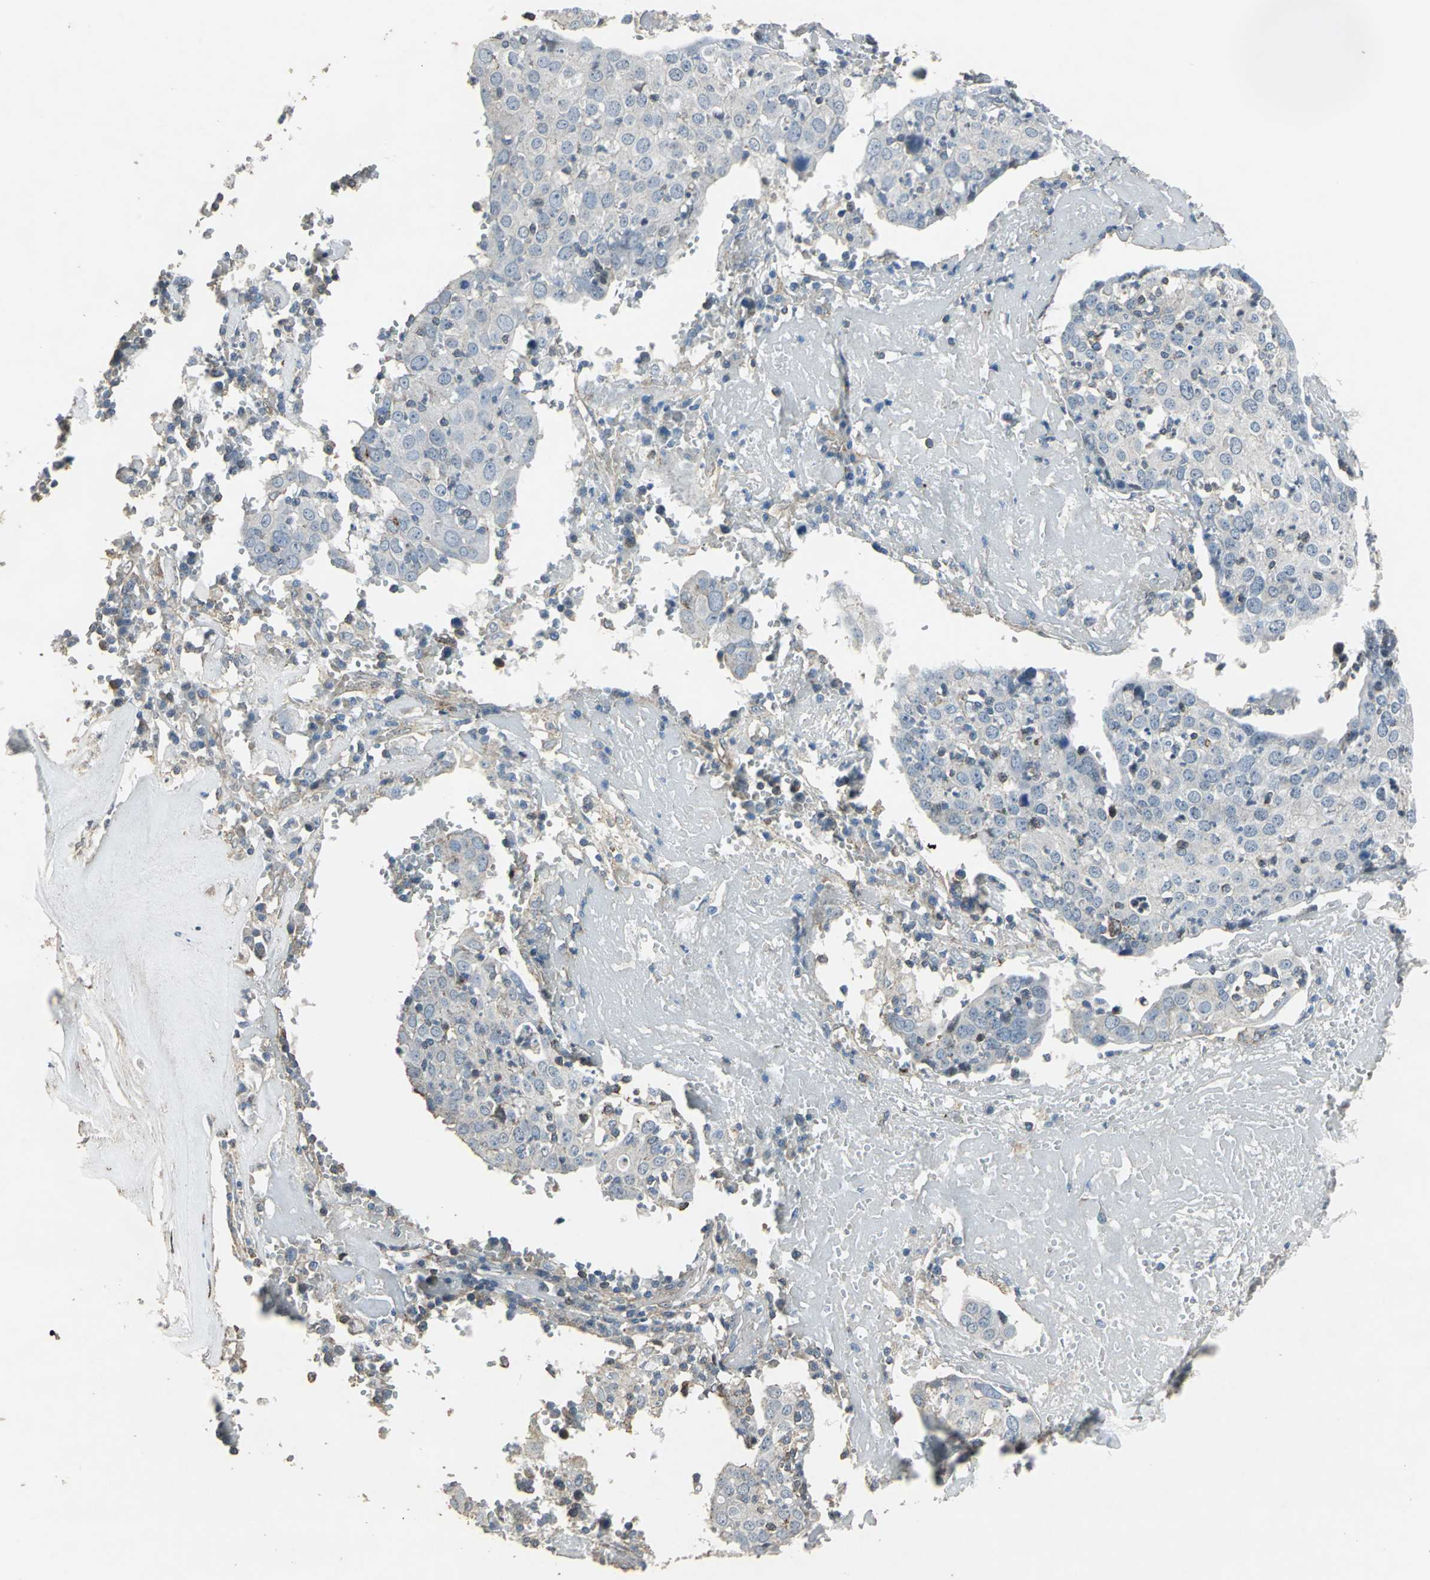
{"staining": {"intensity": "weak", "quantity": ">75%", "location": "cytoplasmic/membranous"}, "tissue": "head and neck cancer", "cell_type": "Tumor cells", "image_type": "cancer", "snomed": [{"axis": "morphology", "description": "Adenocarcinoma, NOS"}, {"axis": "topography", "description": "Salivary gland"}, {"axis": "topography", "description": "Head-Neck"}], "caption": "A photomicrograph showing weak cytoplasmic/membranous staining in about >75% of tumor cells in adenocarcinoma (head and neck), as visualized by brown immunohistochemical staining.", "gene": "DNAJB4", "patient": {"sex": "female", "age": 65}}